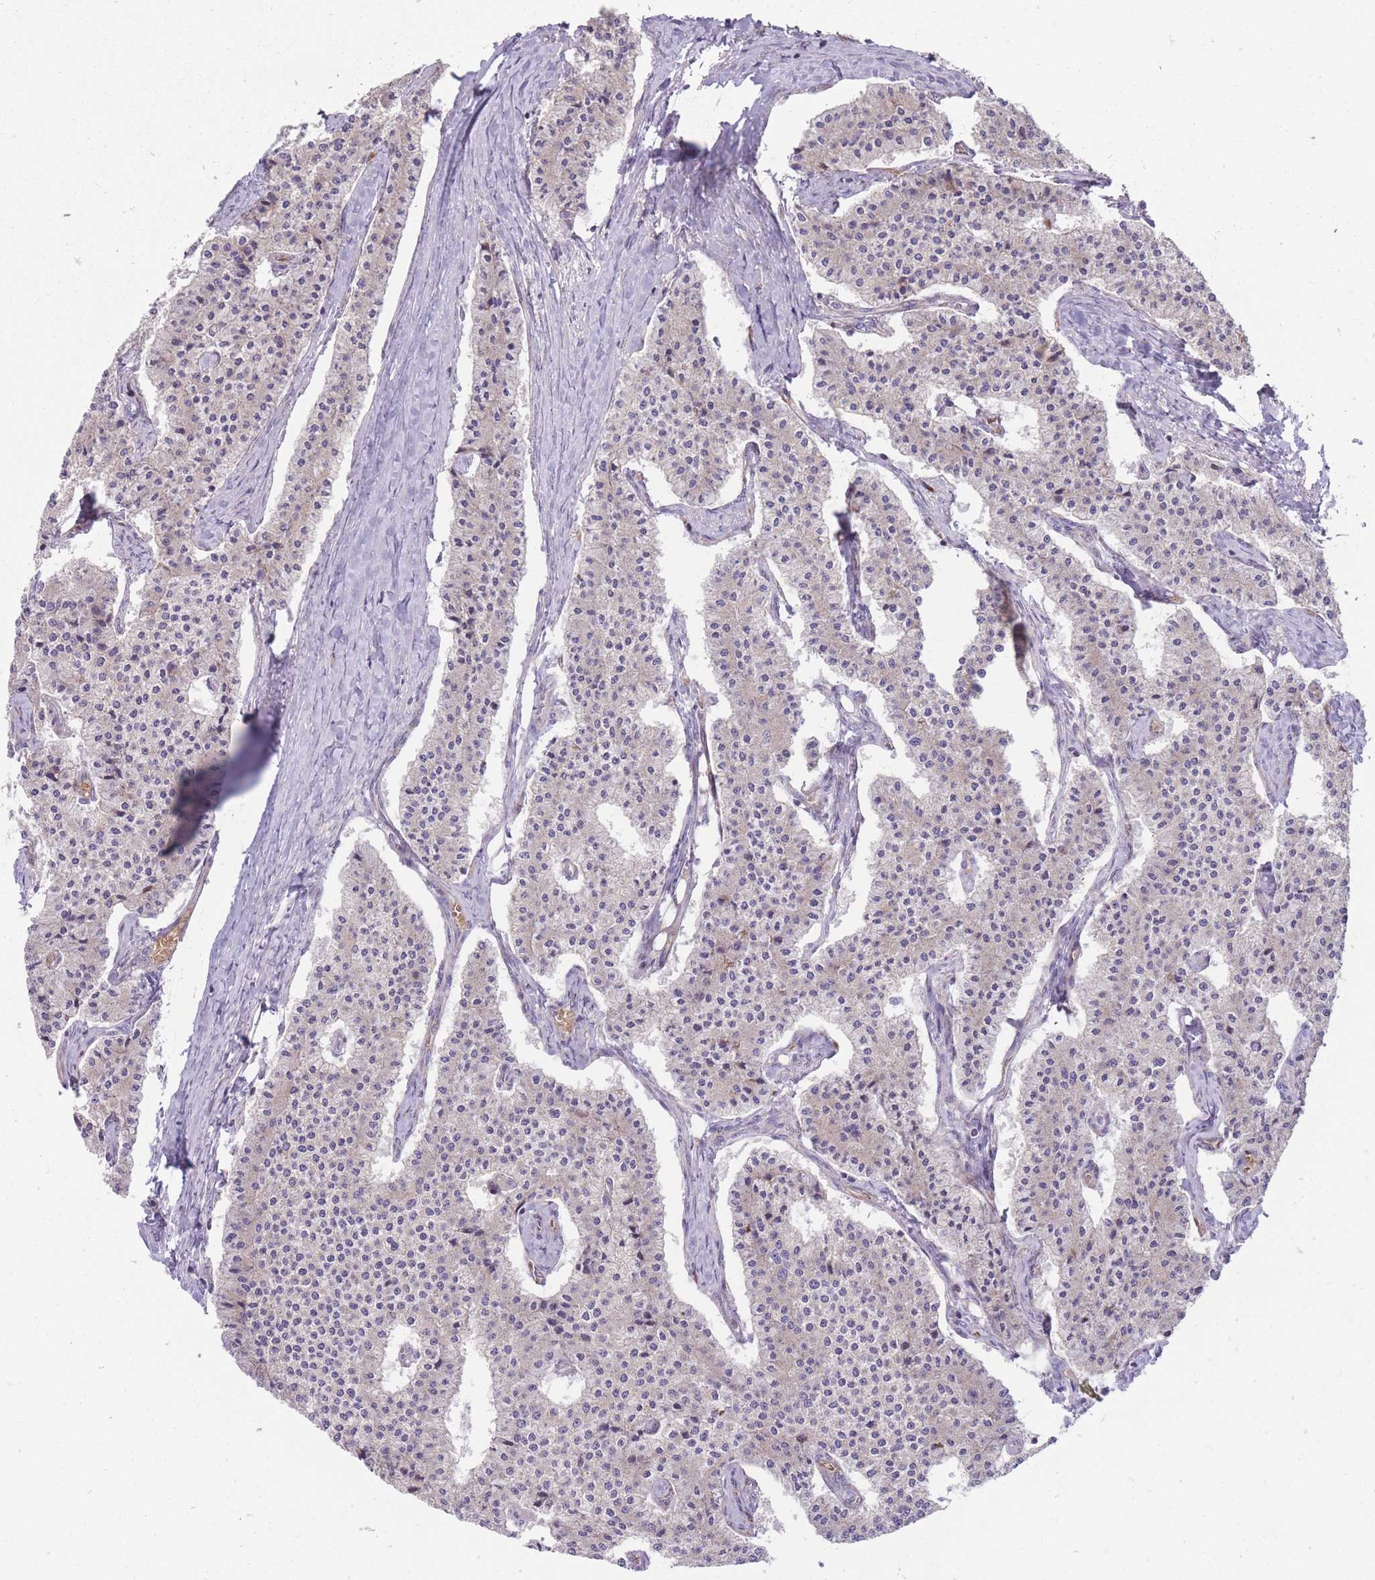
{"staining": {"intensity": "weak", "quantity": "<25%", "location": "cytoplasmic/membranous"}, "tissue": "carcinoid", "cell_type": "Tumor cells", "image_type": "cancer", "snomed": [{"axis": "morphology", "description": "Carcinoid, malignant, NOS"}, {"axis": "topography", "description": "Colon"}], "caption": "High magnification brightfield microscopy of malignant carcinoid stained with DAB (3,3'-diaminobenzidine) (brown) and counterstained with hematoxylin (blue): tumor cells show no significant positivity.", "gene": "ANKRD10", "patient": {"sex": "female", "age": 52}}